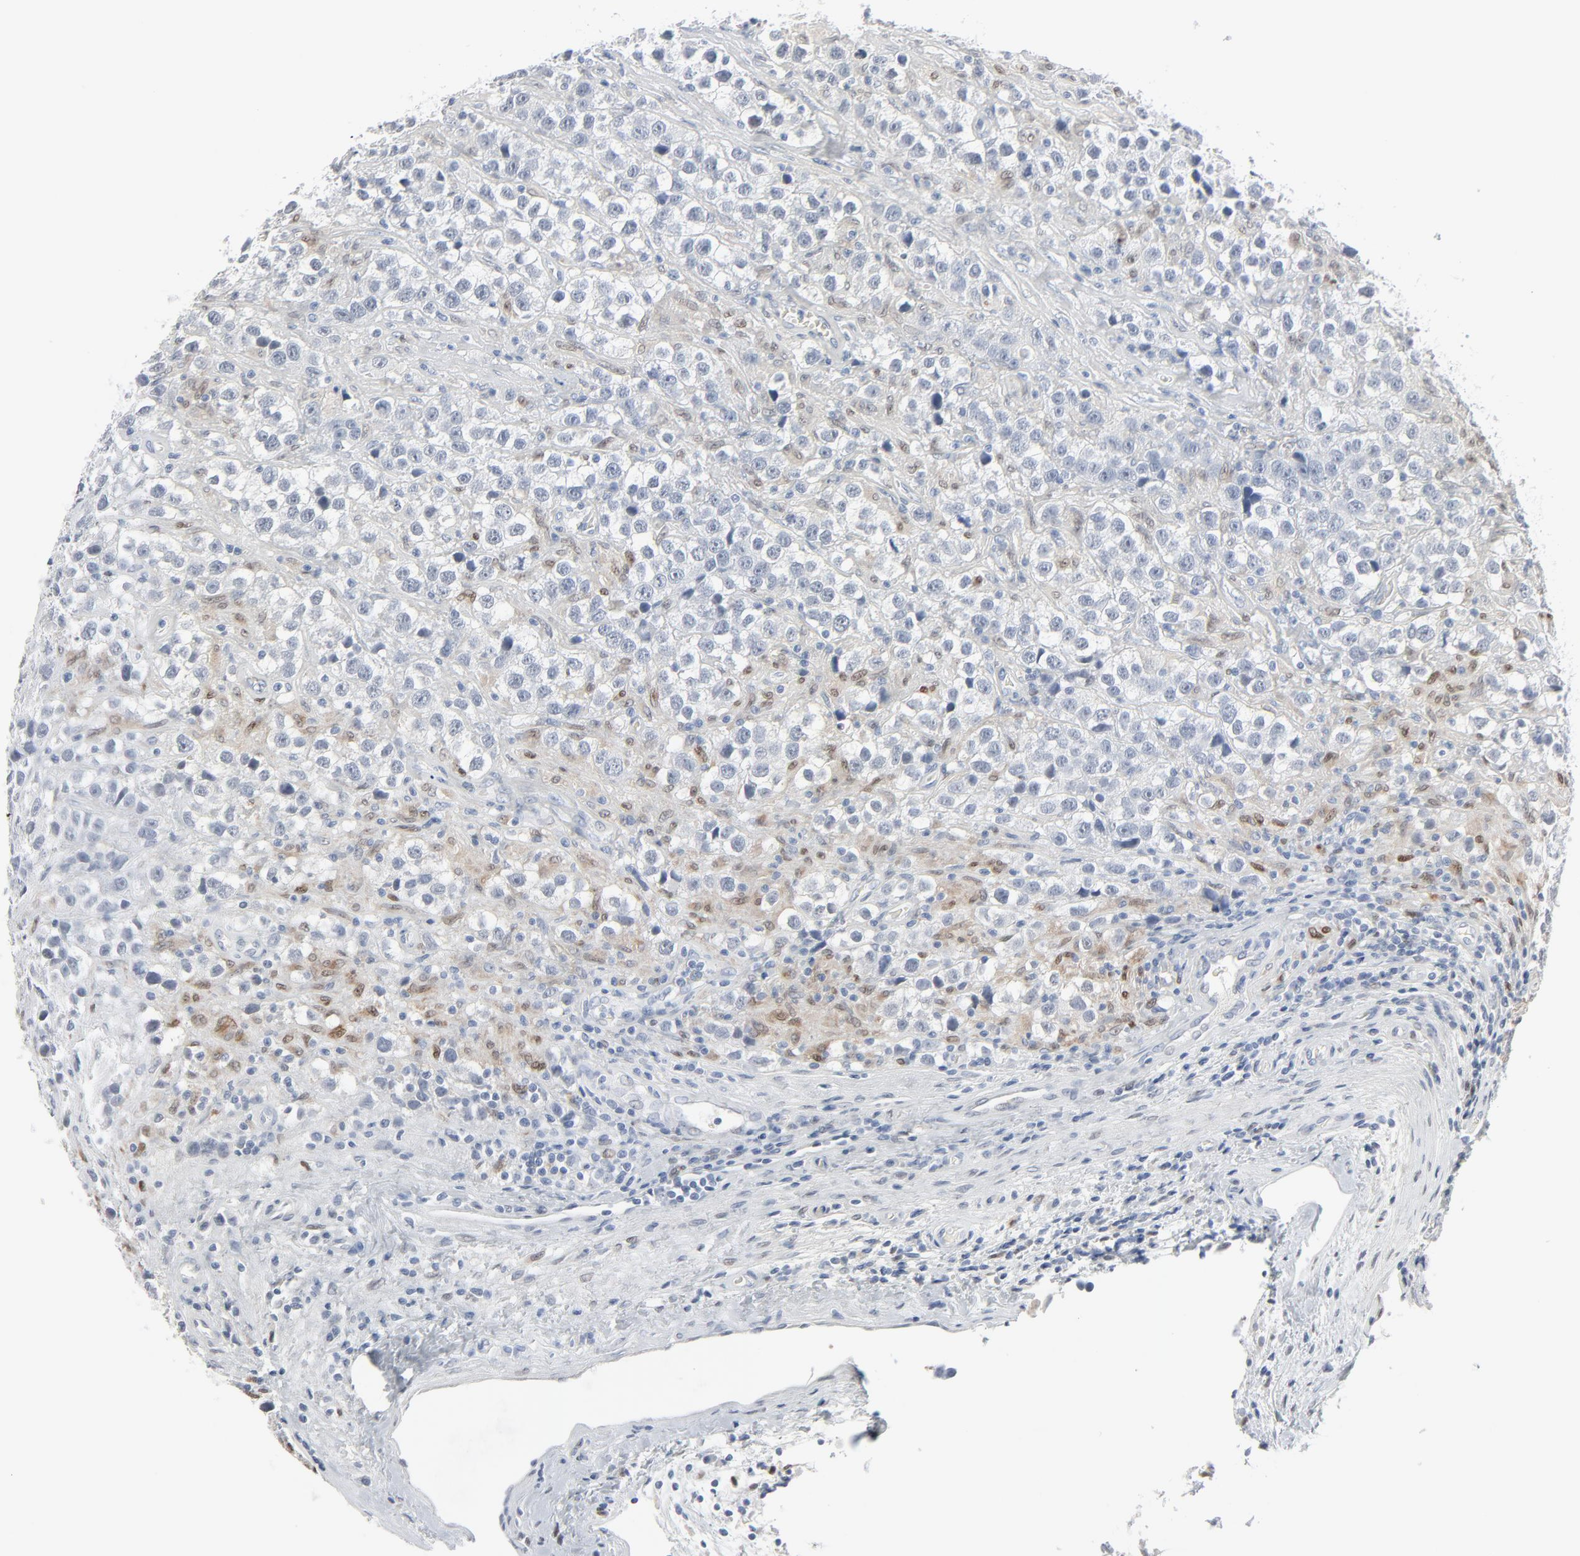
{"staining": {"intensity": "moderate", "quantity": "<25%", "location": "nuclear"}, "tissue": "testis cancer", "cell_type": "Tumor cells", "image_type": "cancer", "snomed": [{"axis": "morphology", "description": "Carcinoma, Embryonal, NOS"}, {"axis": "topography", "description": "Testis"}], "caption": "Tumor cells show low levels of moderate nuclear expression in approximately <25% of cells in human testis cancer. (DAB IHC, brown staining for protein, blue staining for nuclei).", "gene": "MITF", "patient": {"sex": "male", "age": 28}}